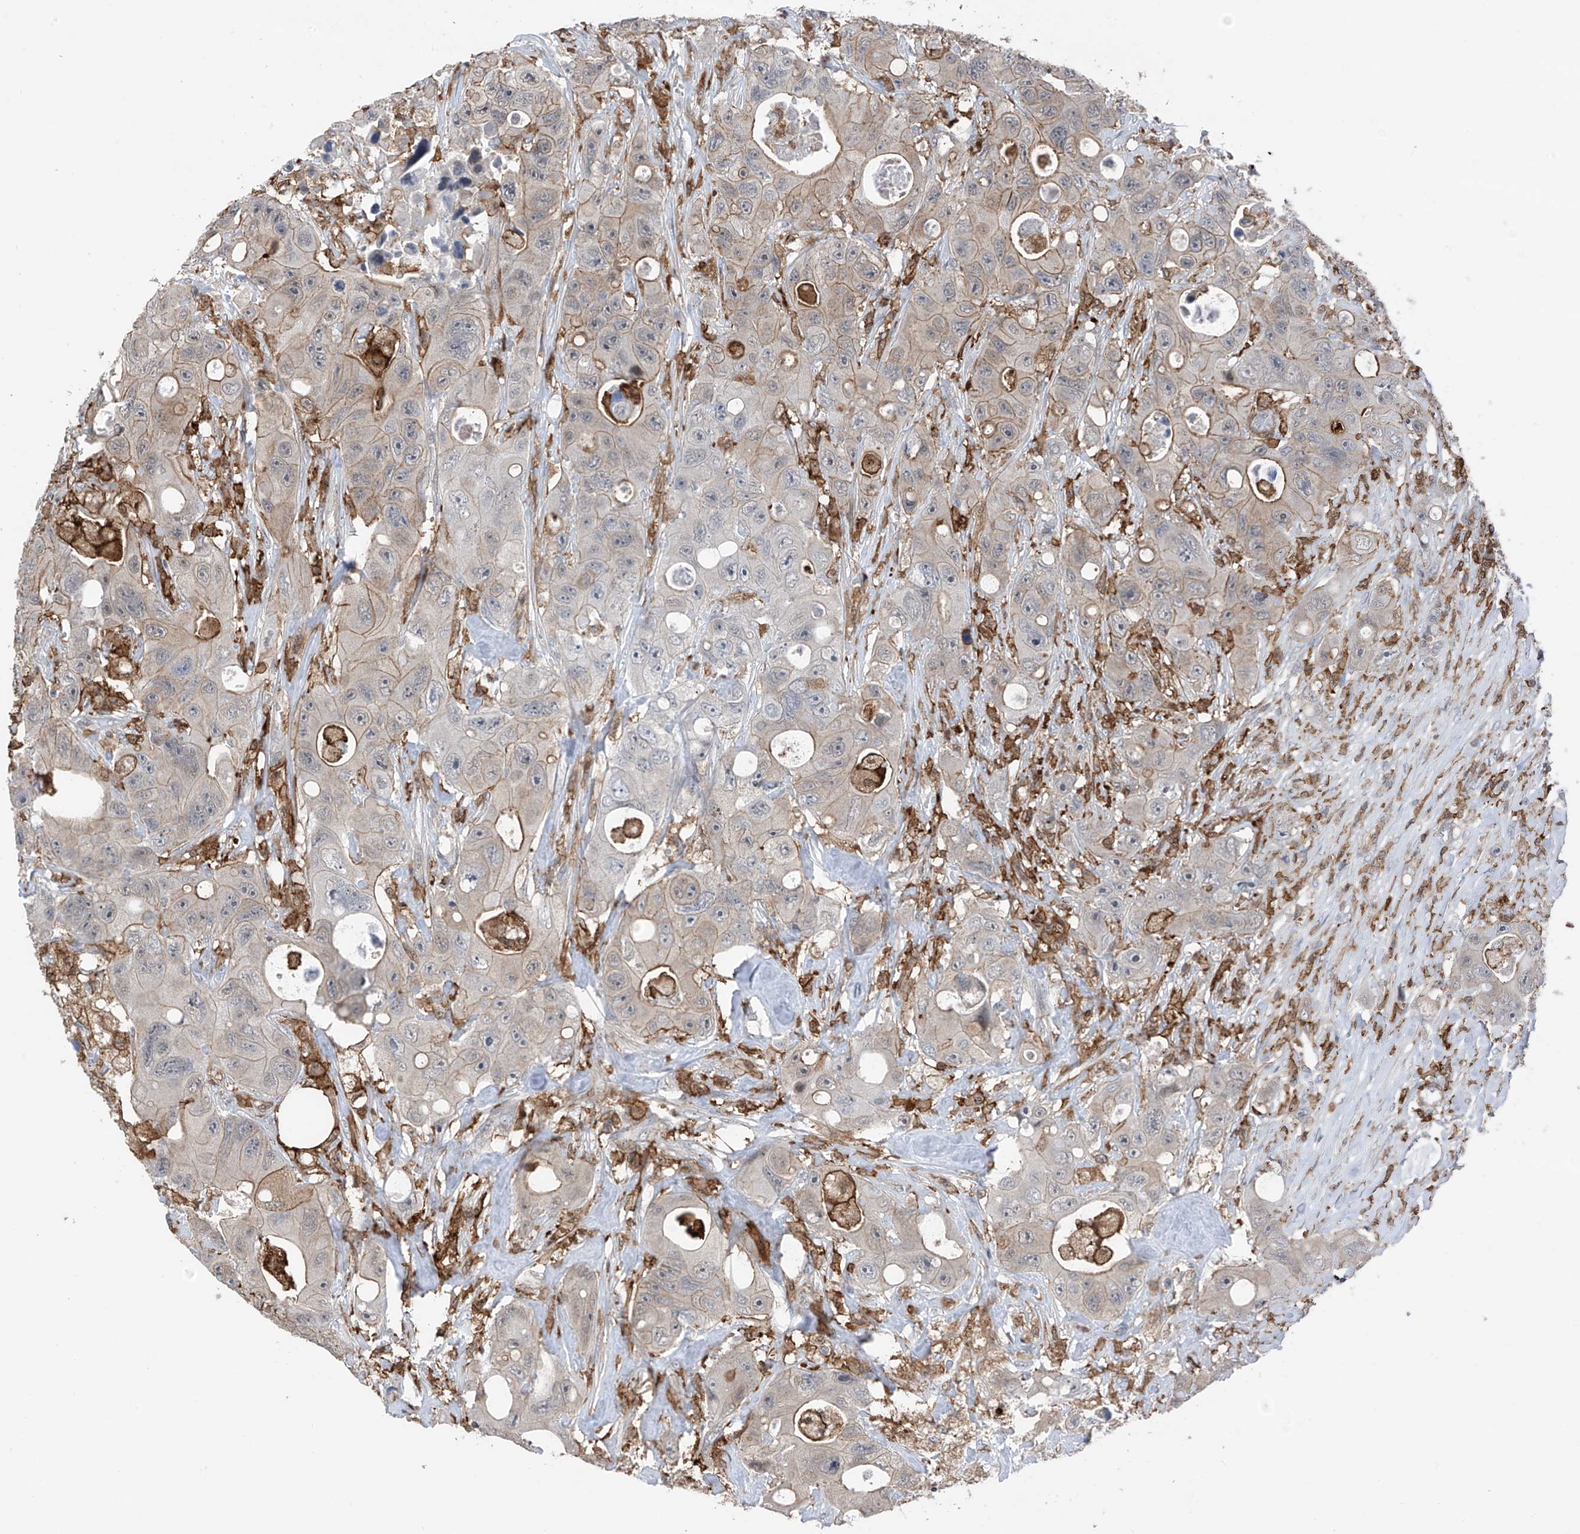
{"staining": {"intensity": "weak", "quantity": "25%-75%", "location": "cytoplasmic/membranous"}, "tissue": "colorectal cancer", "cell_type": "Tumor cells", "image_type": "cancer", "snomed": [{"axis": "morphology", "description": "Adenocarcinoma, NOS"}, {"axis": "topography", "description": "Colon"}], "caption": "Human adenocarcinoma (colorectal) stained with a brown dye shows weak cytoplasmic/membranous positive positivity in approximately 25%-75% of tumor cells.", "gene": "MICAL1", "patient": {"sex": "female", "age": 46}}